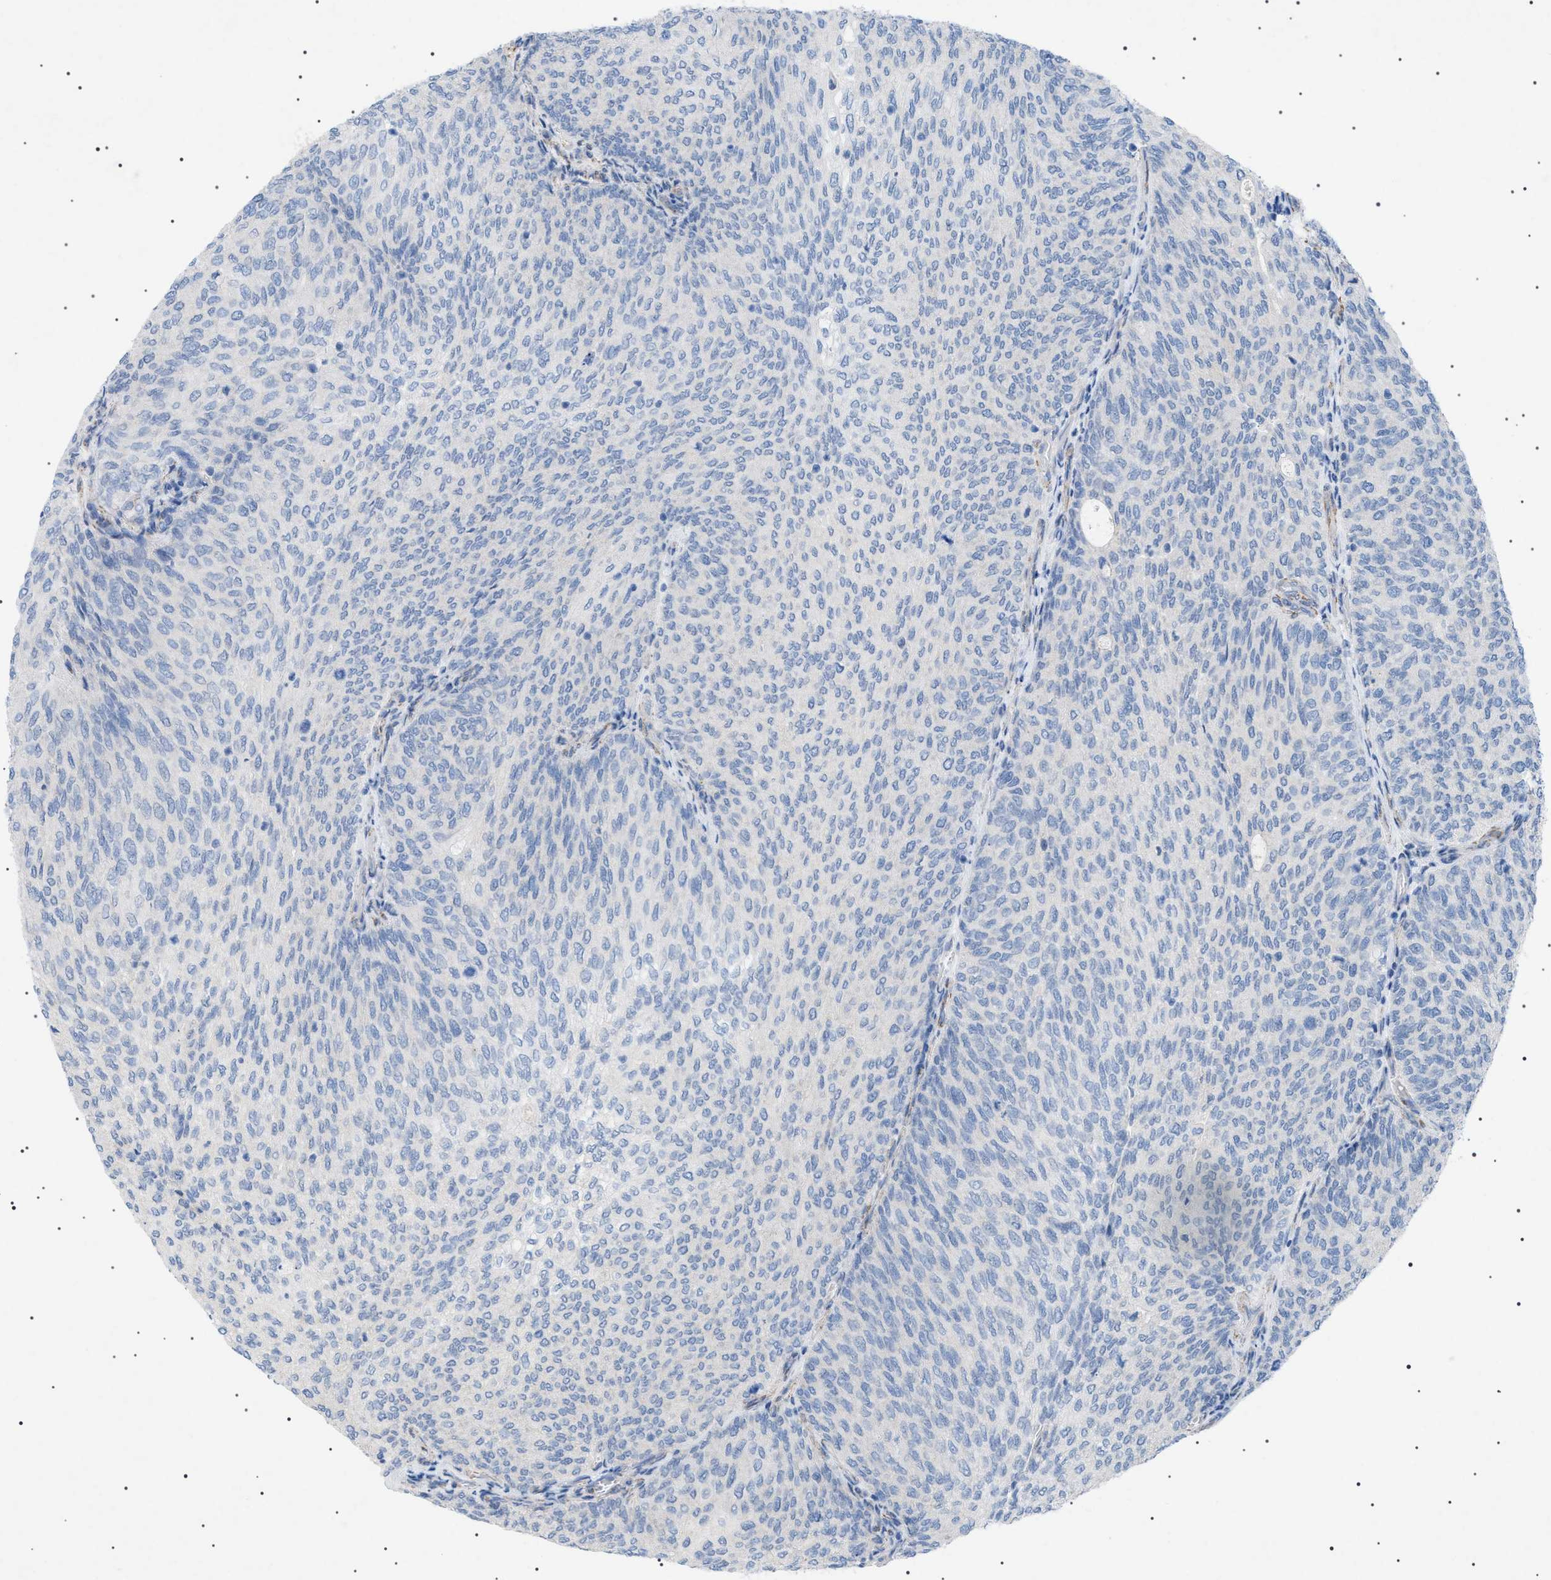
{"staining": {"intensity": "negative", "quantity": "none", "location": "none"}, "tissue": "urothelial cancer", "cell_type": "Tumor cells", "image_type": "cancer", "snomed": [{"axis": "morphology", "description": "Urothelial carcinoma, Low grade"}, {"axis": "topography", "description": "Urinary bladder"}], "caption": "Immunohistochemical staining of urothelial cancer displays no significant positivity in tumor cells.", "gene": "ADAMTS1", "patient": {"sex": "female", "age": 79}}